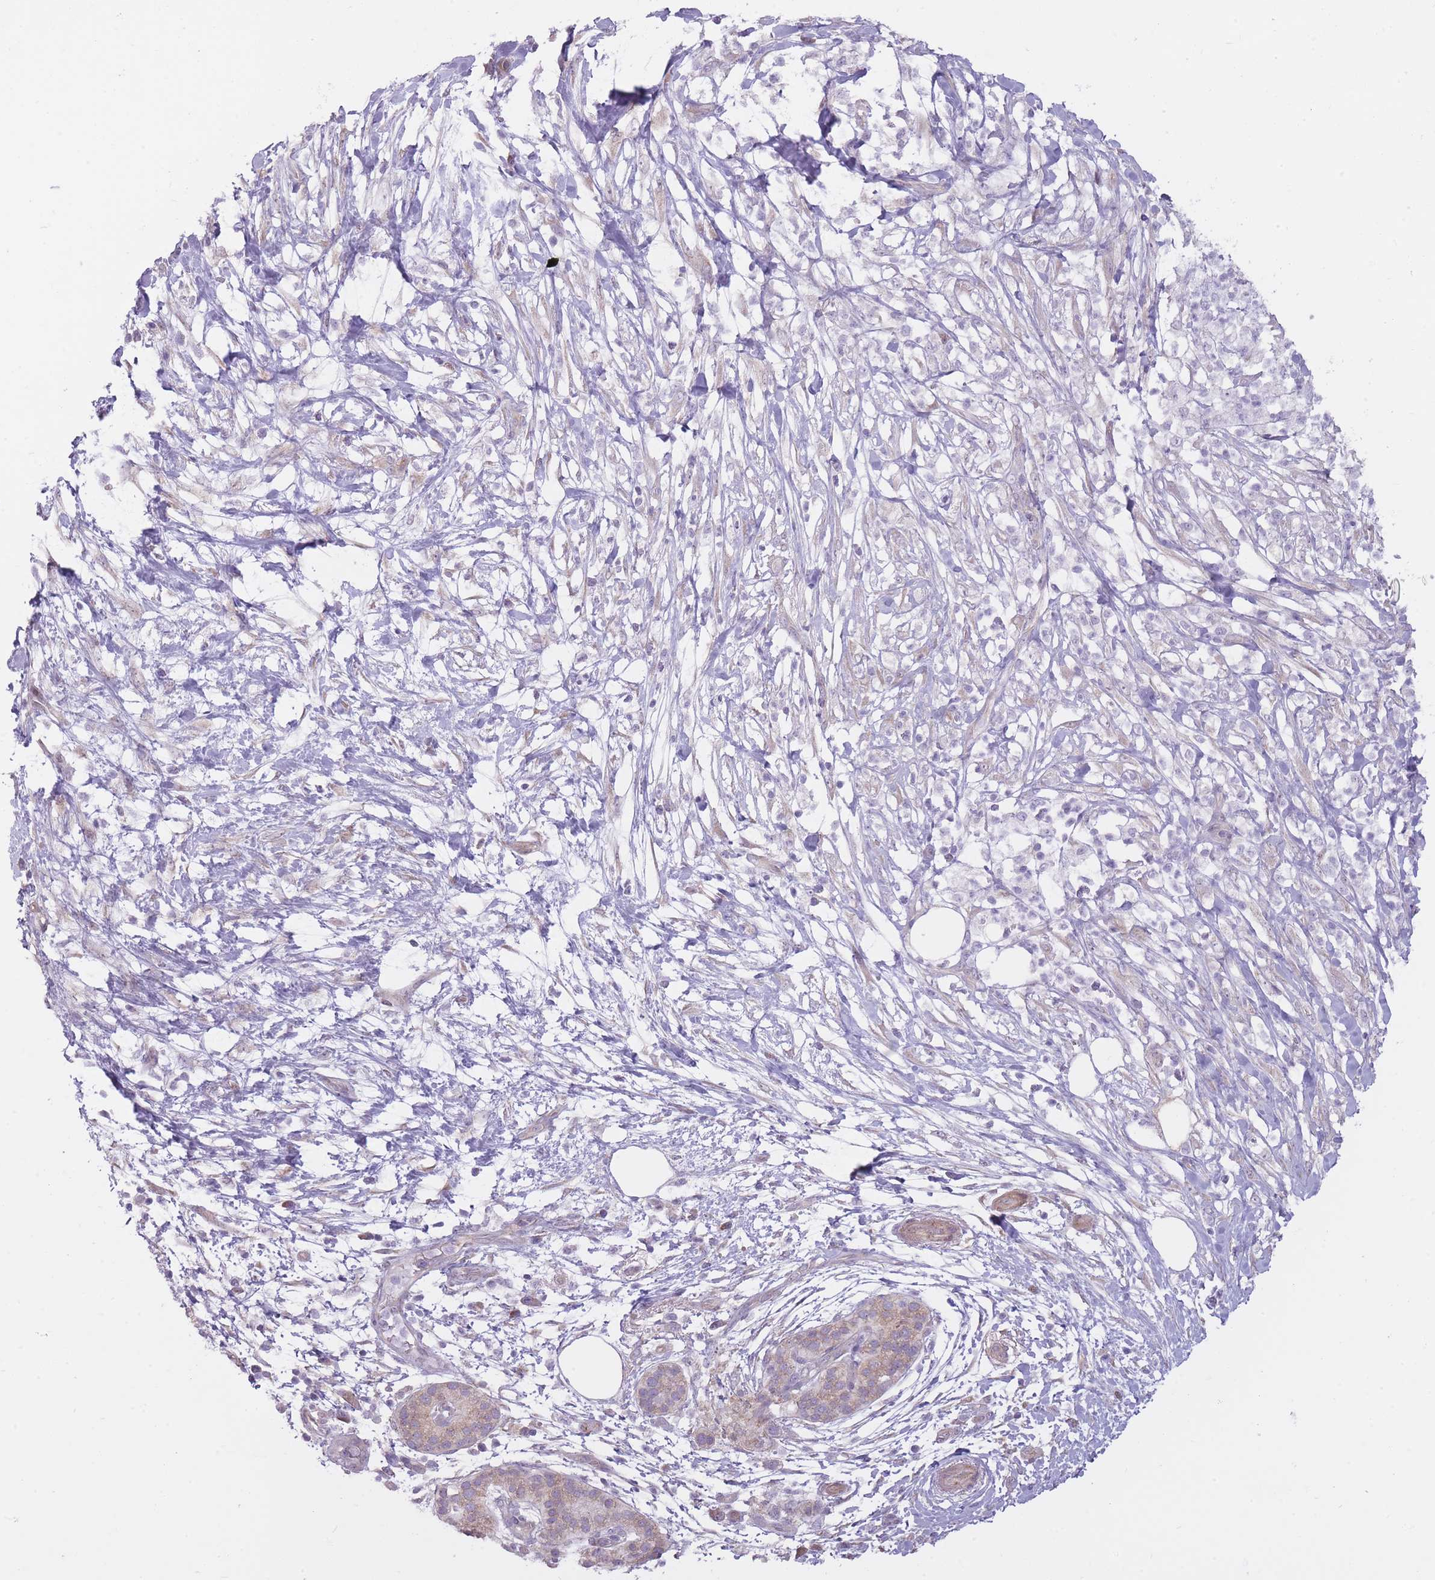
{"staining": {"intensity": "negative", "quantity": "none", "location": "none"}, "tissue": "pancreatic cancer", "cell_type": "Tumor cells", "image_type": "cancer", "snomed": [{"axis": "morphology", "description": "Adenocarcinoma, NOS"}, {"axis": "topography", "description": "Pancreas"}], "caption": "The histopathology image demonstrates no staining of tumor cells in pancreatic adenocarcinoma.", "gene": "PGRMC2", "patient": {"sex": "female", "age": 72}}